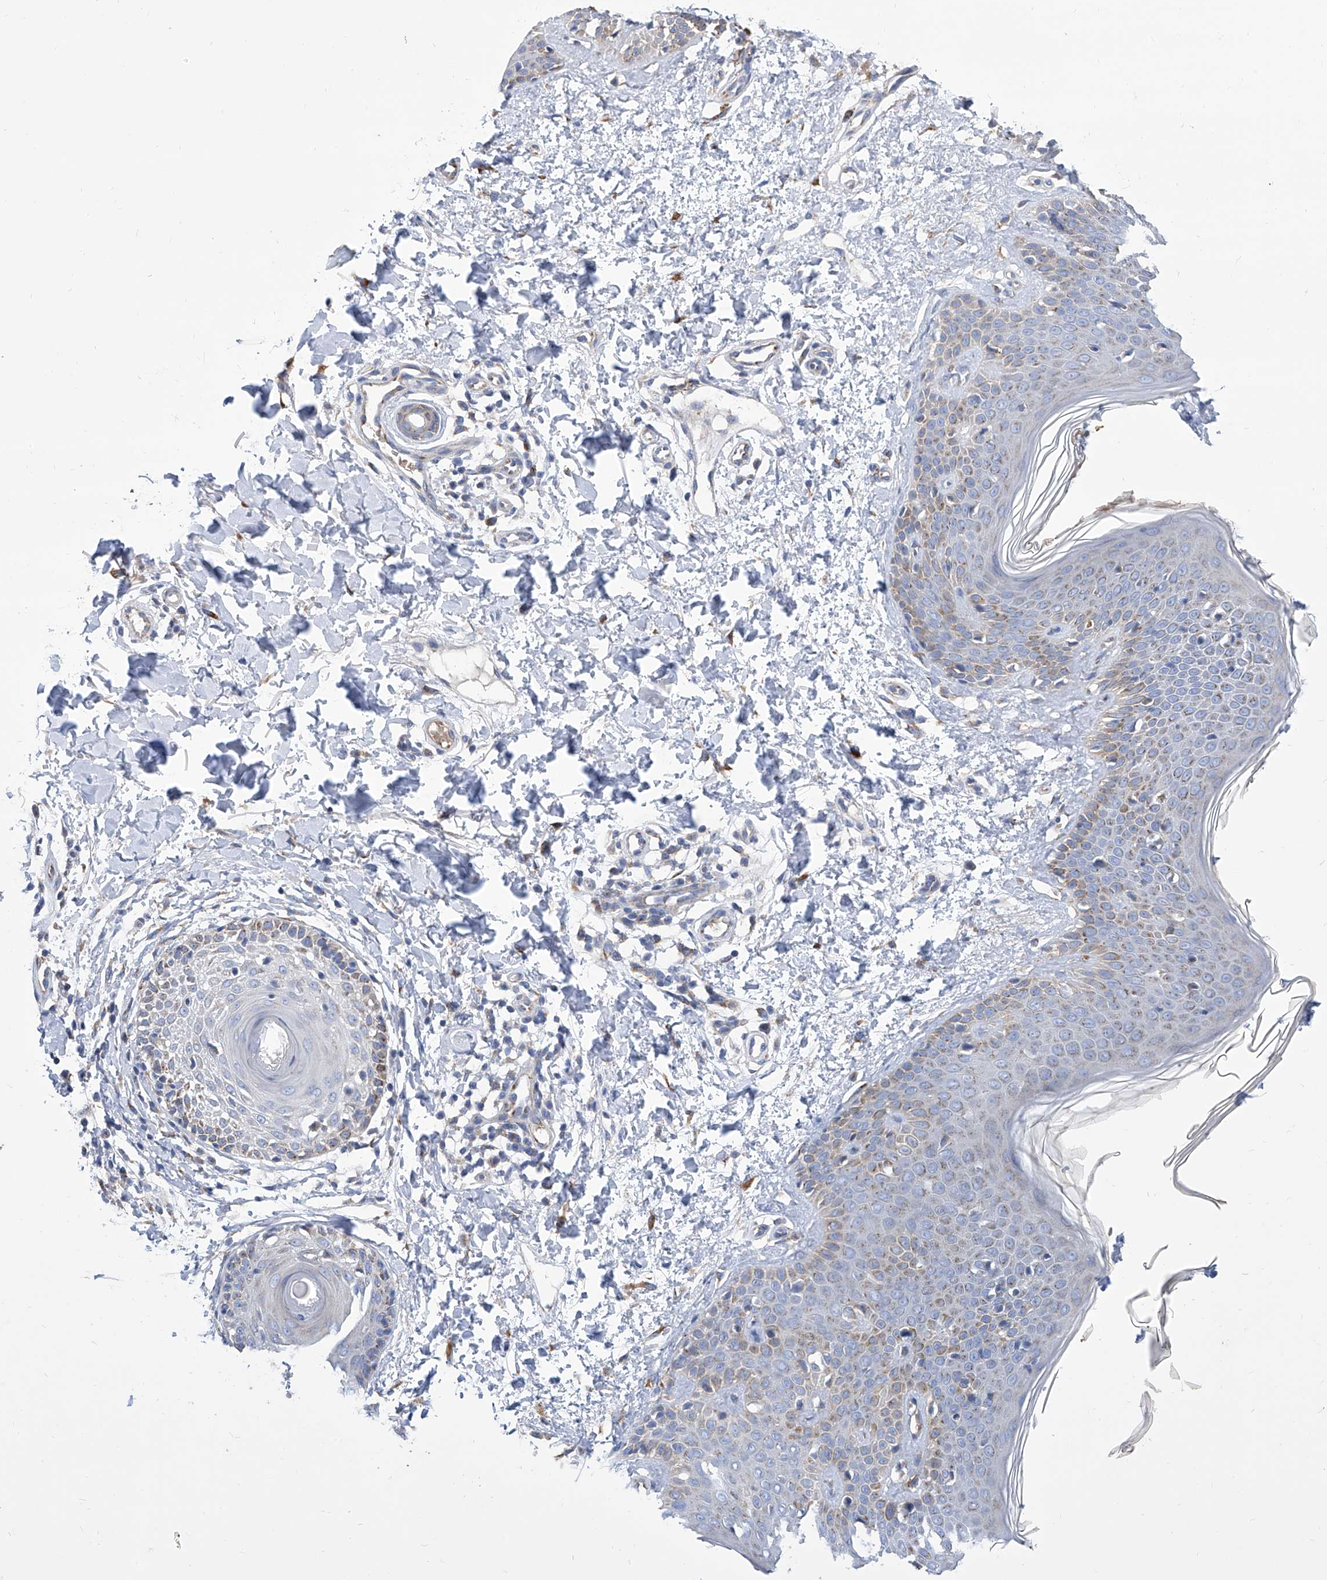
{"staining": {"intensity": "weak", "quantity": ">75%", "location": "cytoplasmic/membranous"}, "tissue": "skin", "cell_type": "Fibroblasts", "image_type": "normal", "snomed": [{"axis": "morphology", "description": "Normal tissue, NOS"}, {"axis": "topography", "description": "Skin"}], "caption": "This histopathology image demonstrates IHC staining of unremarkable human skin, with low weak cytoplasmic/membranous staining in about >75% of fibroblasts.", "gene": "TJAP1", "patient": {"sex": "male", "age": 37}}